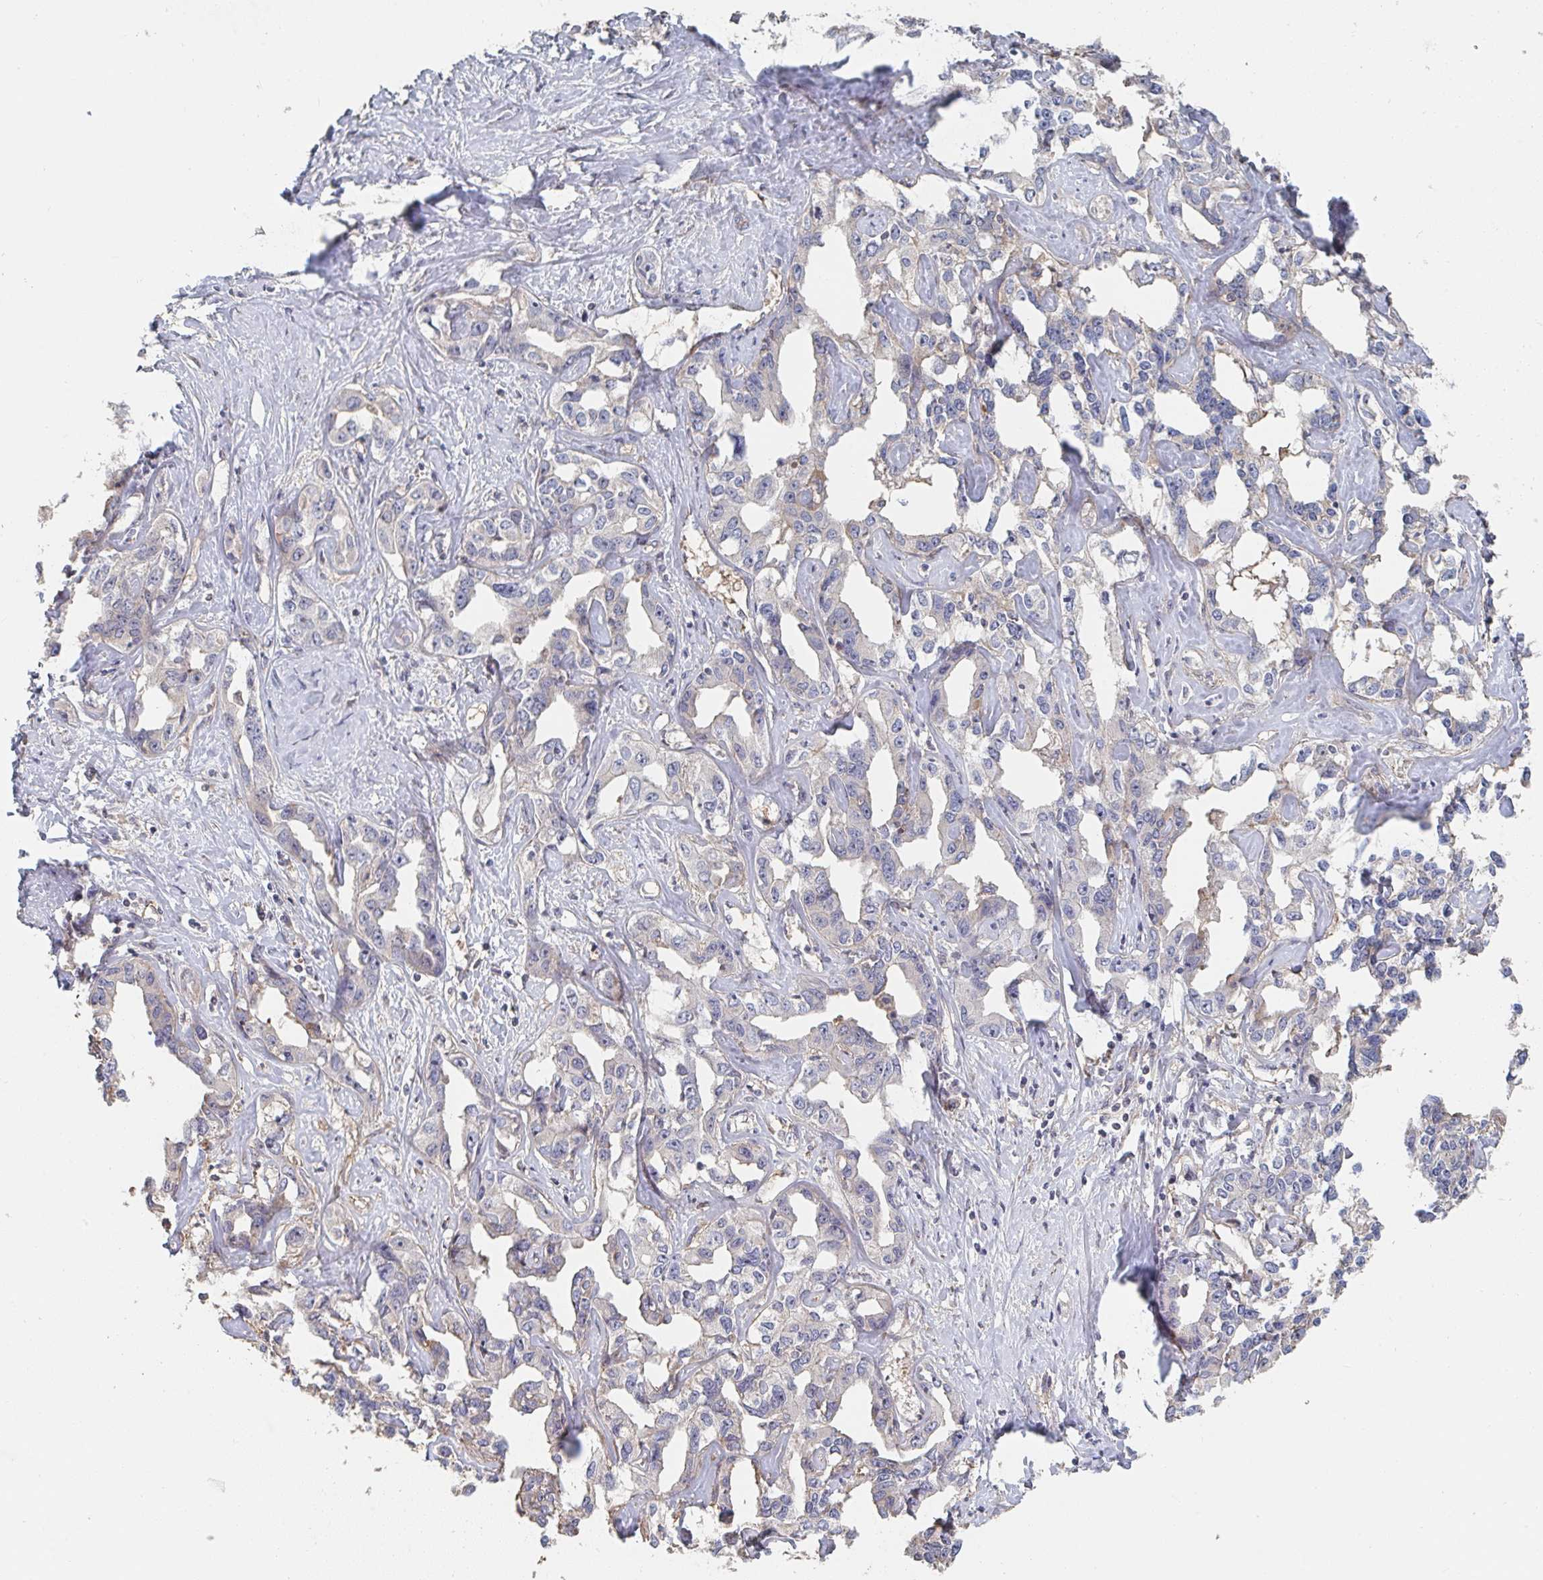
{"staining": {"intensity": "negative", "quantity": "none", "location": "none"}, "tissue": "liver cancer", "cell_type": "Tumor cells", "image_type": "cancer", "snomed": [{"axis": "morphology", "description": "Cholangiocarcinoma"}, {"axis": "topography", "description": "Liver"}], "caption": "A high-resolution photomicrograph shows IHC staining of cholangiocarcinoma (liver), which demonstrates no significant expression in tumor cells.", "gene": "PTEN", "patient": {"sex": "male", "age": 59}}